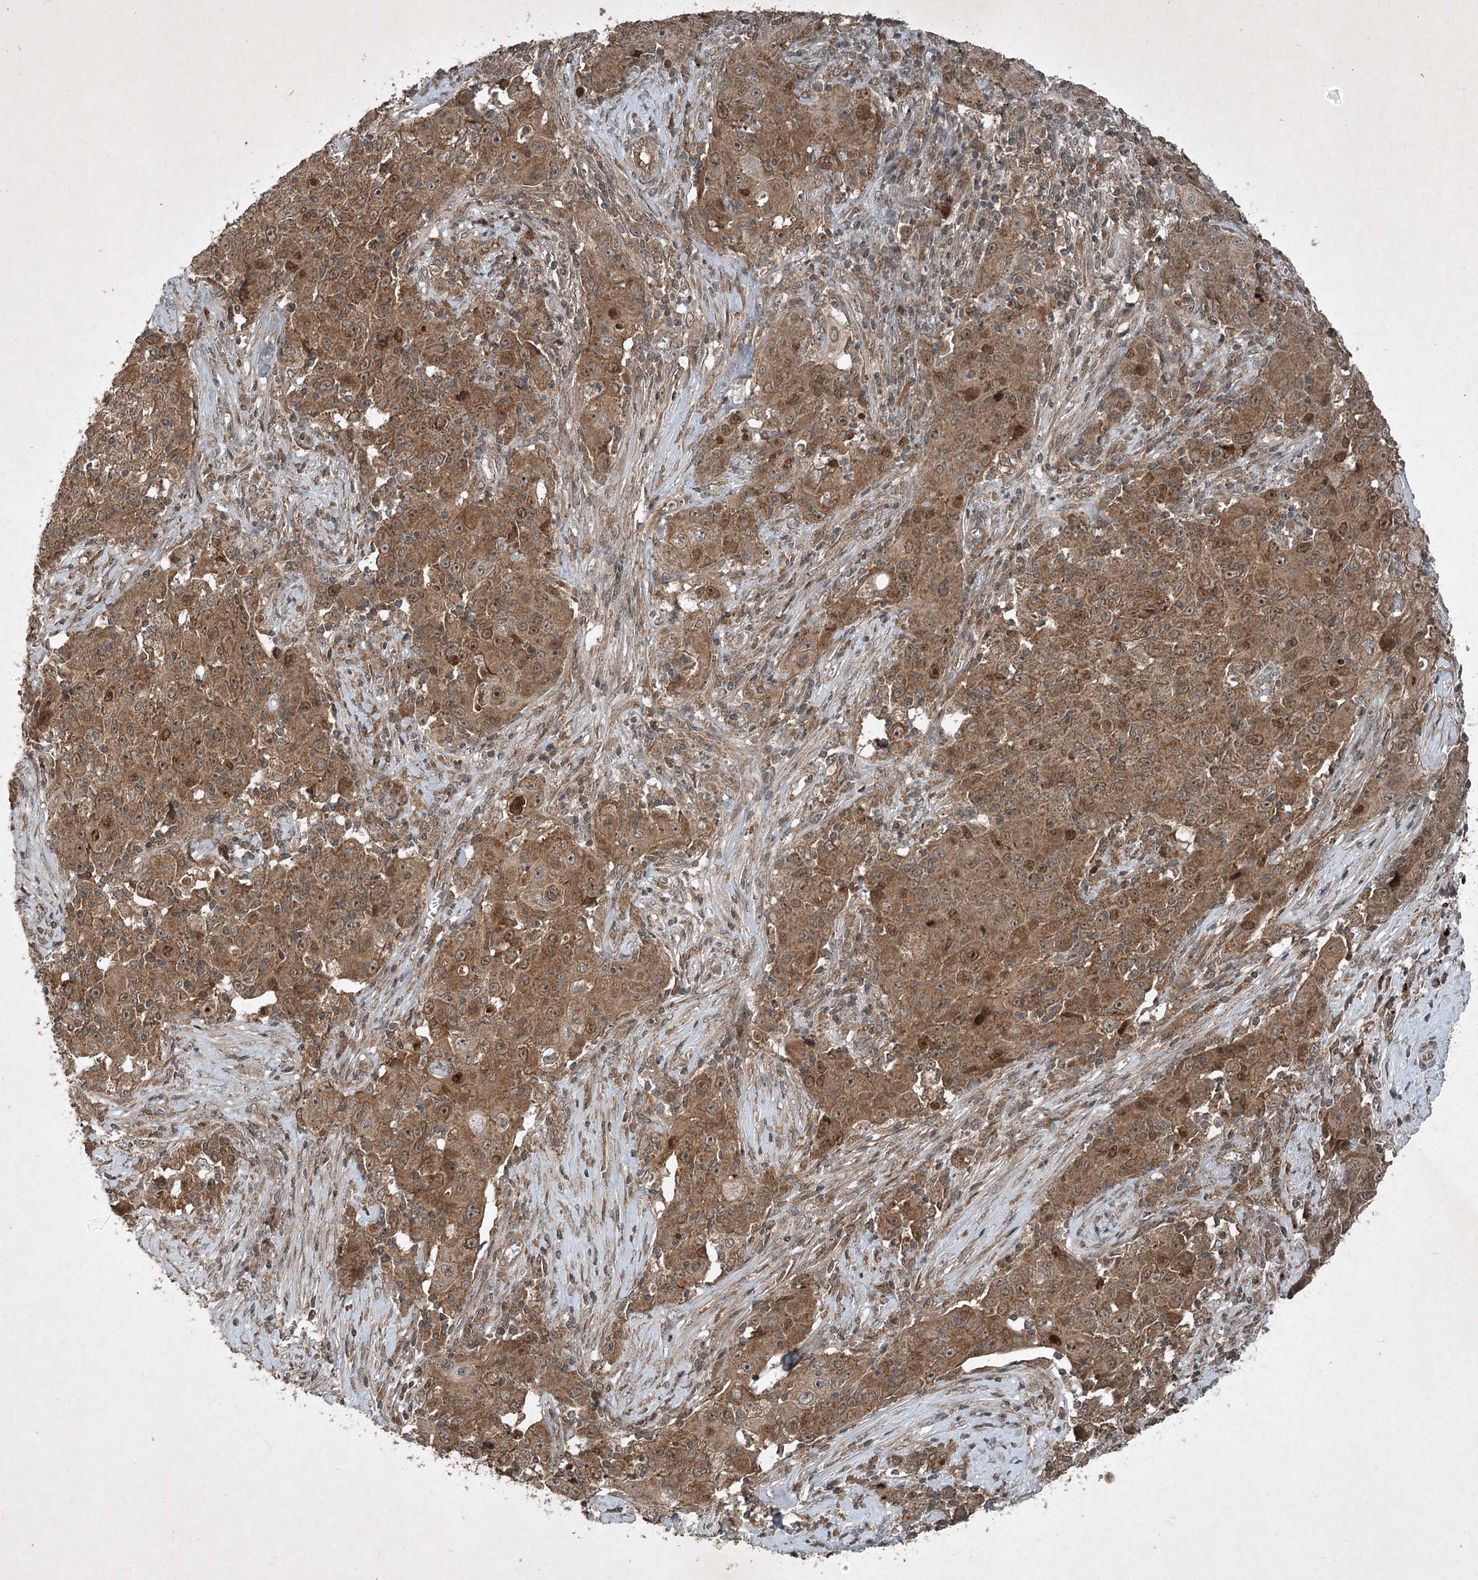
{"staining": {"intensity": "moderate", "quantity": ">75%", "location": "cytoplasmic/membranous,nuclear"}, "tissue": "ovarian cancer", "cell_type": "Tumor cells", "image_type": "cancer", "snomed": [{"axis": "morphology", "description": "Carcinoma, endometroid"}, {"axis": "topography", "description": "Ovary"}], "caption": "Endometroid carcinoma (ovarian) was stained to show a protein in brown. There is medium levels of moderate cytoplasmic/membranous and nuclear staining in approximately >75% of tumor cells.", "gene": "UNC93A", "patient": {"sex": "female", "age": 42}}